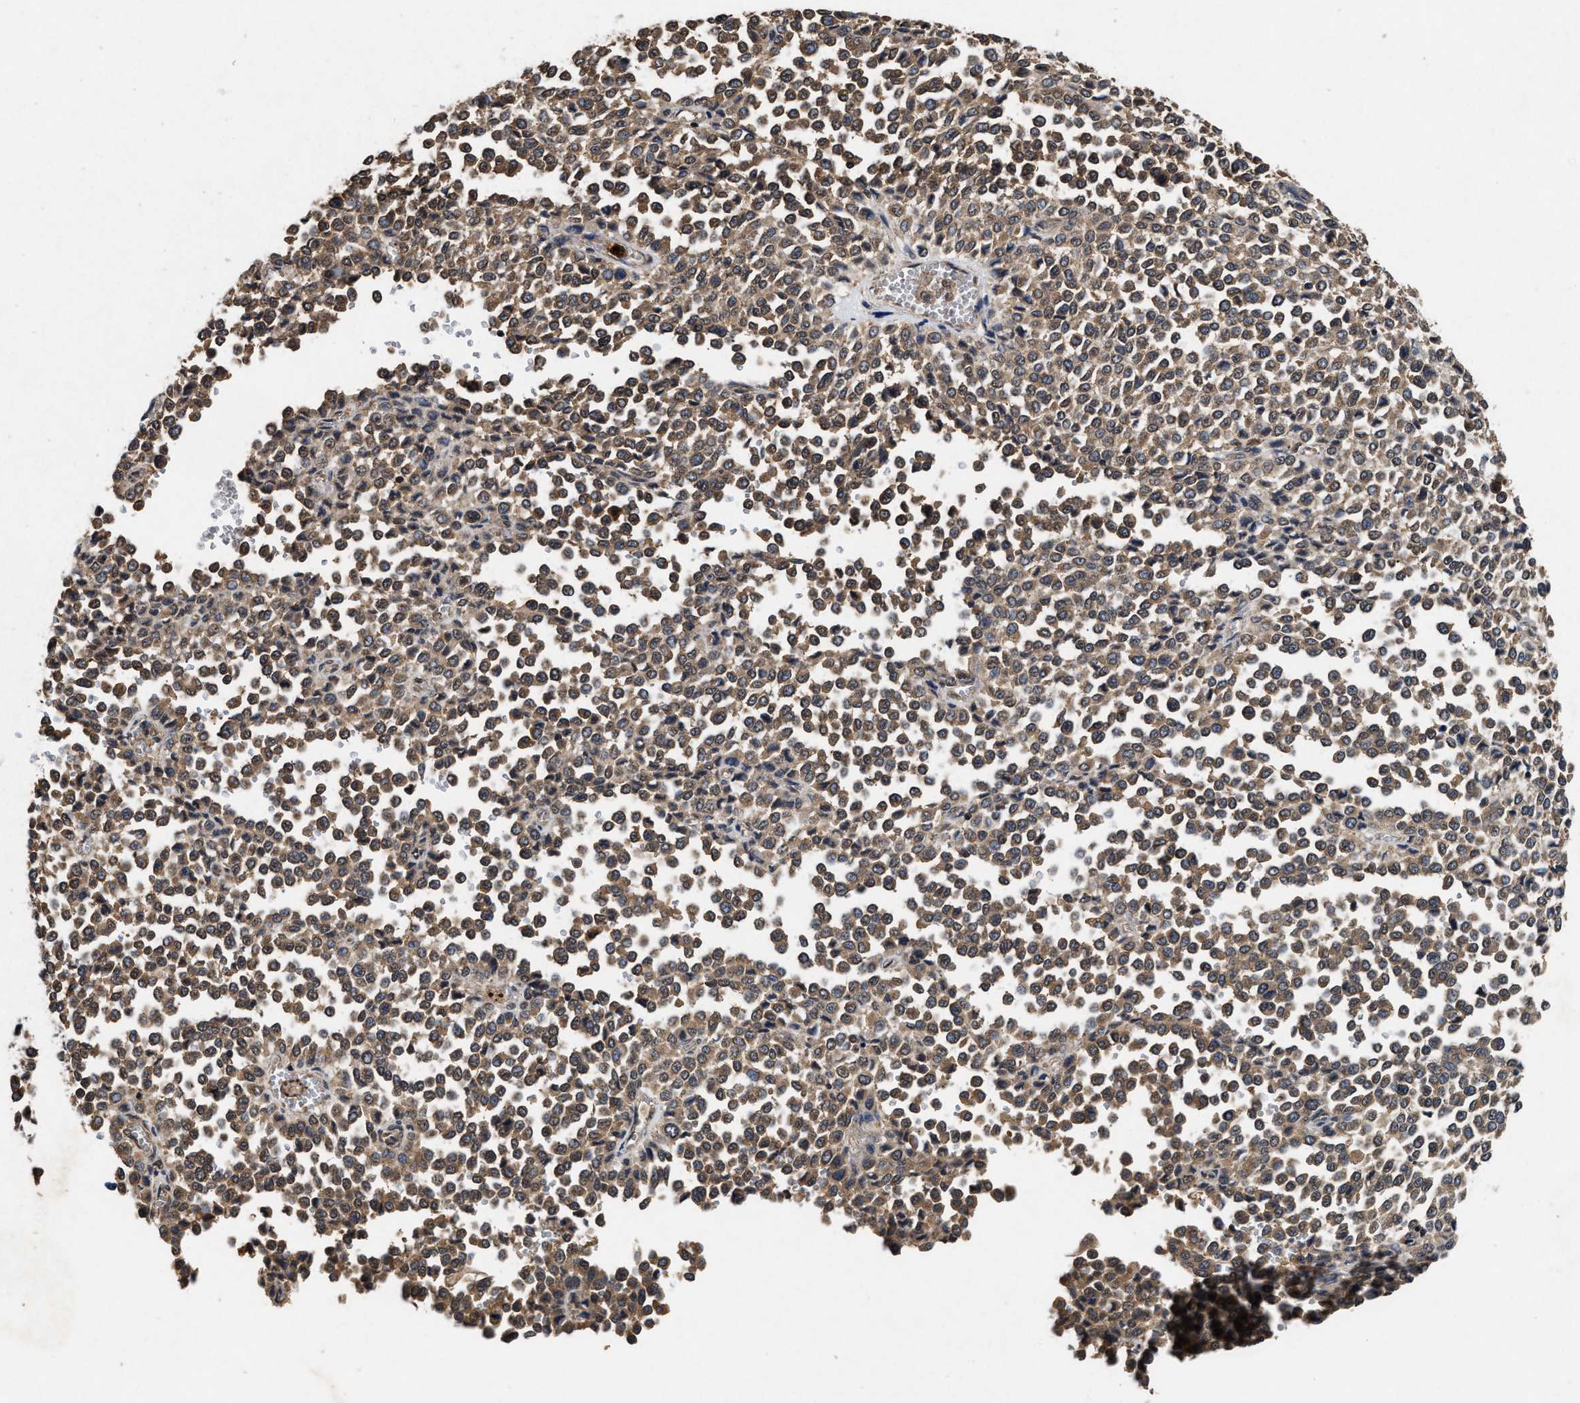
{"staining": {"intensity": "moderate", "quantity": ">75%", "location": "cytoplasmic/membranous"}, "tissue": "melanoma", "cell_type": "Tumor cells", "image_type": "cancer", "snomed": [{"axis": "morphology", "description": "Malignant melanoma, Metastatic site"}, {"axis": "topography", "description": "Pancreas"}], "caption": "Approximately >75% of tumor cells in human malignant melanoma (metastatic site) display moderate cytoplasmic/membranous protein staining as visualized by brown immunohistochemical staining.", "gene": "PDAP1", "patient": {"sex": "female", "age": 30}}